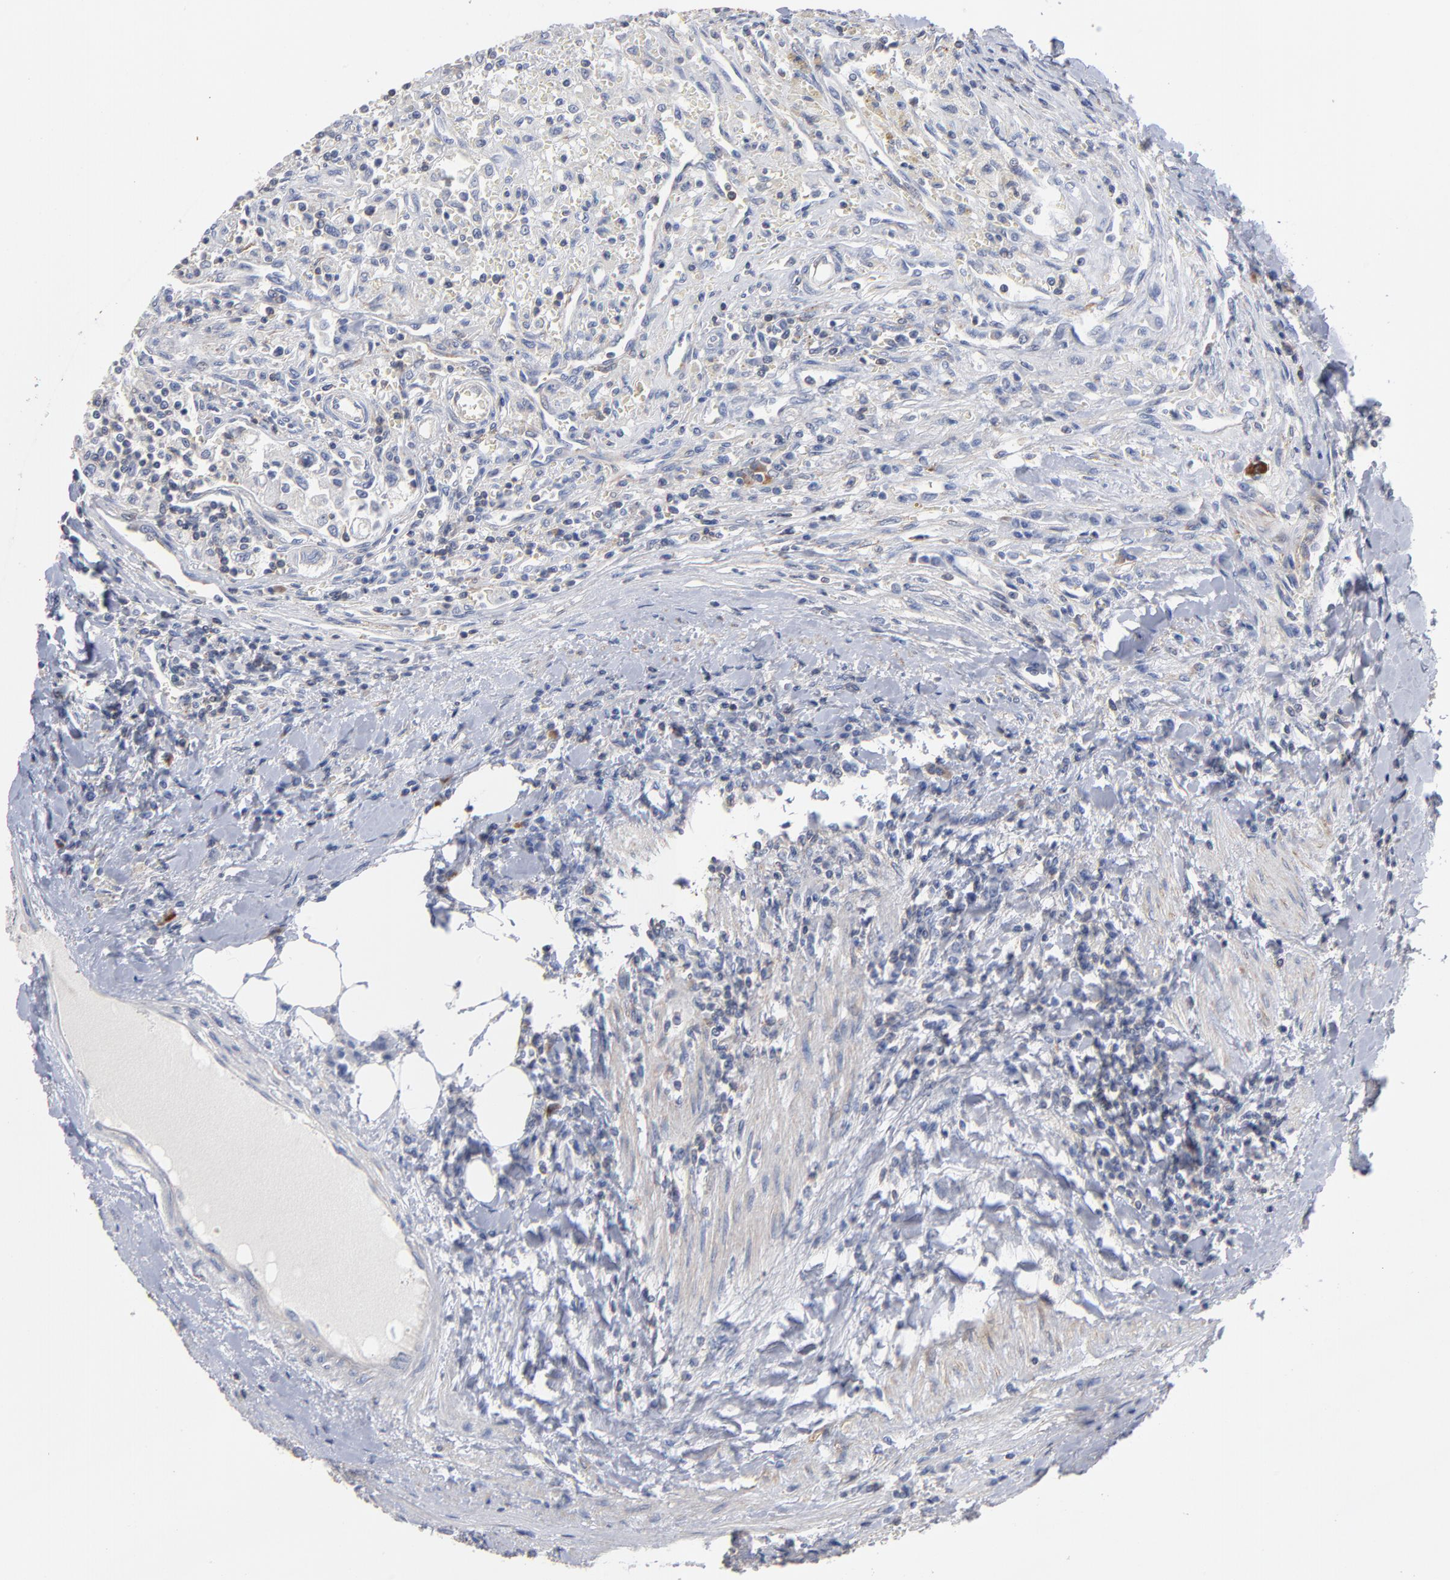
{"staining": {"intensity": "negative", "quantity": "none", "location": "none"}, "tissue": "renal cancer", "cell_type": "Tumor cells", "image_type": "cancer", "snomed": [{"axis": "morphology", "description": "Normal tissue, NOS"}, {"axis": "morphology", "description": "Adenocarcinoma, NOS"}, {"axis": "topography", "description": "Kidney"}], "caption": "Protein analysis of renal cancer (adenocarcinoma) exhibits no significant positivity in tumor cells.", "gene": "PDLIM2", "patient": {"sex": "male", "age": 71}}